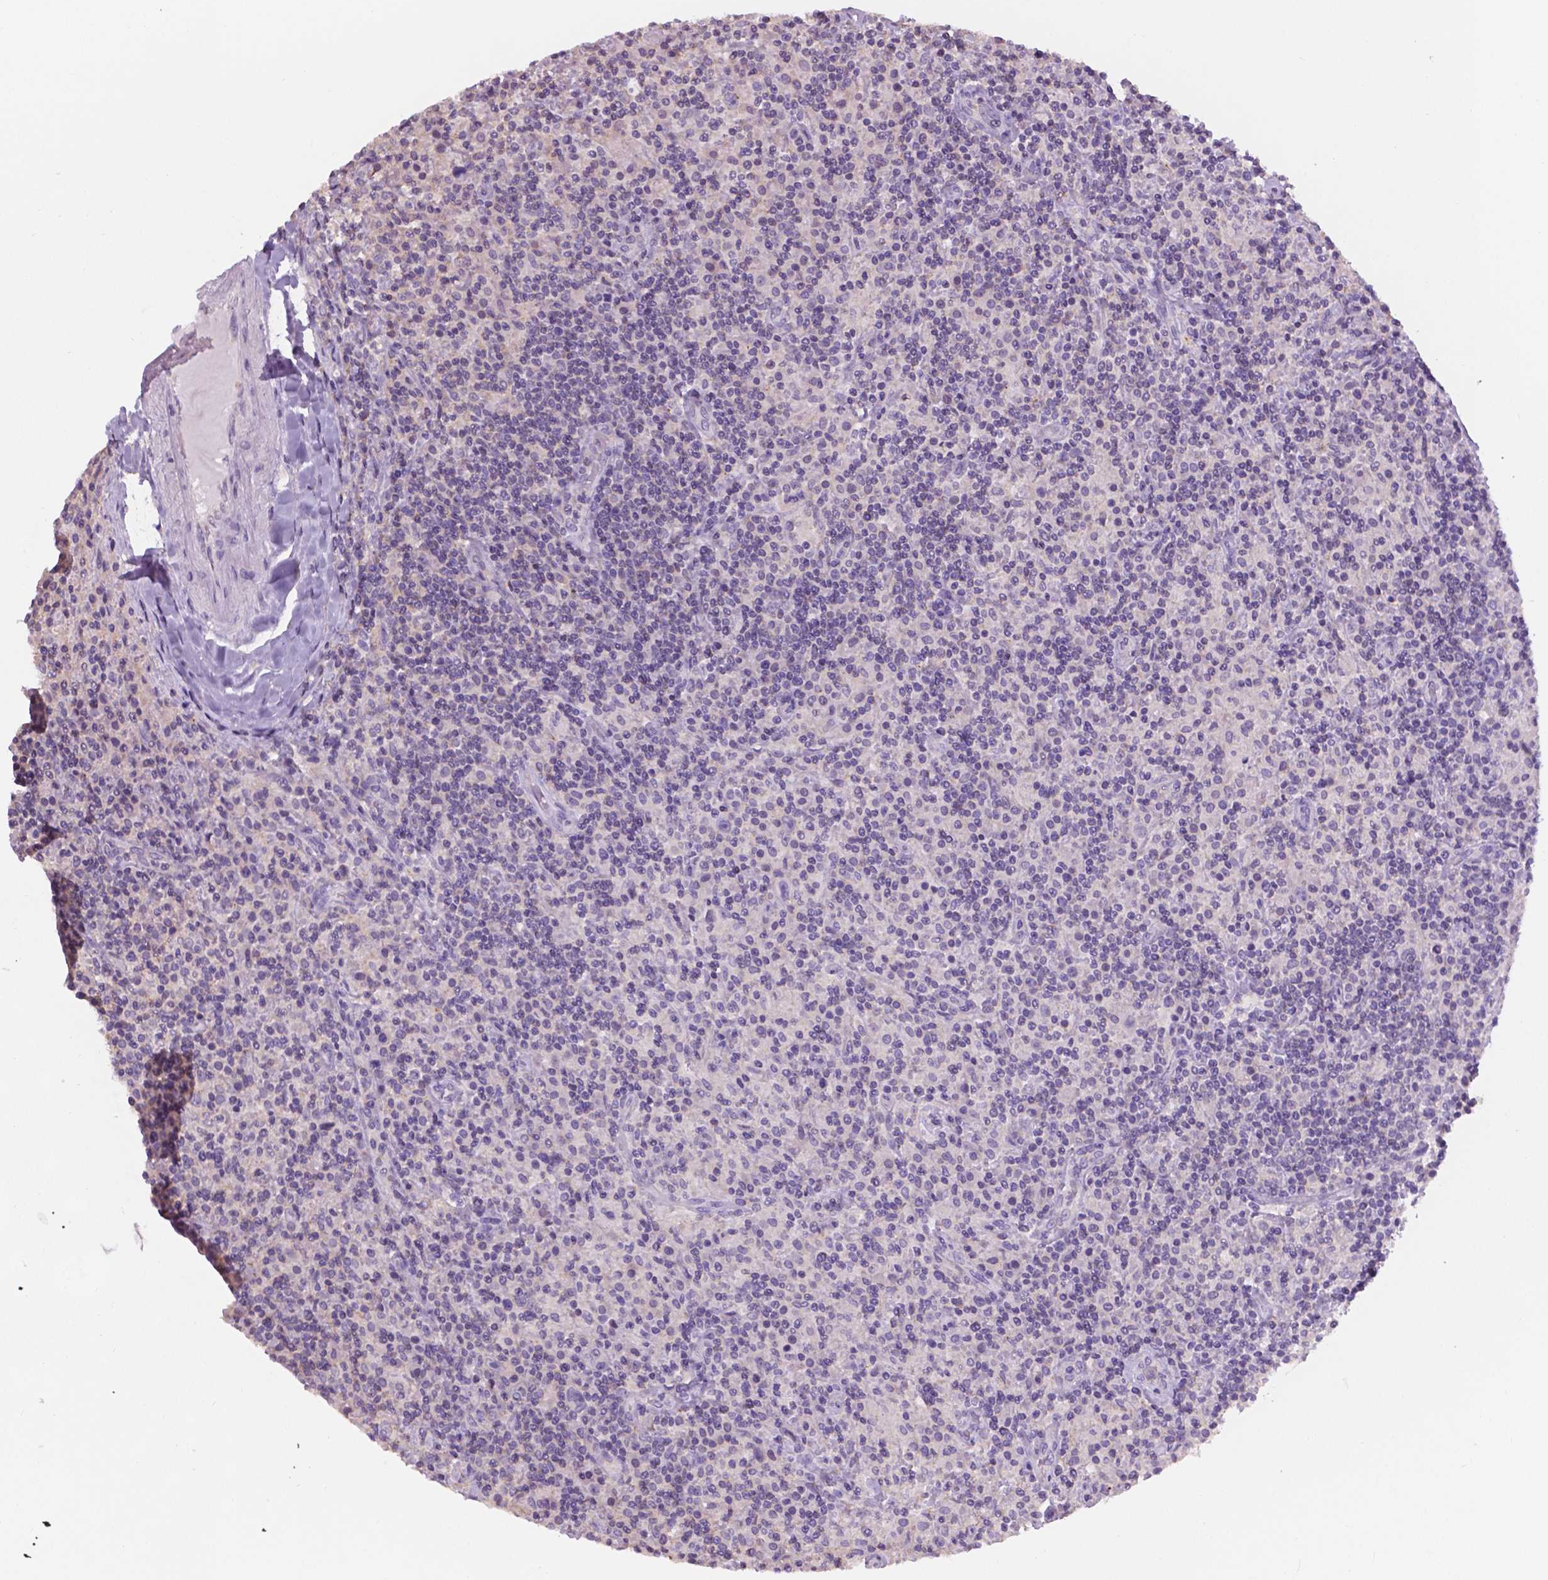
{"staining": {"intensity": "negative", "quantity": "none", "location": "none"}, "tissue": "lymphoma", "cell_type": "Tumor cells", "image_type": "cancer", "snomed": [{"axis": "morphology", "description": "Hodgkin's disease, NOS"}, {"axis": "topography", "description": "Lymph node"}], "caption": "Tumor cells show no significant protein expression in lymphoma. The staining was performed using DAB to visualize the protein expression in brown, while the nuclei were stained in blue with hematoxylin (Magnification: 20x).", "gene": "SBSN", "patient": {"sex": "male", "age": 70}}